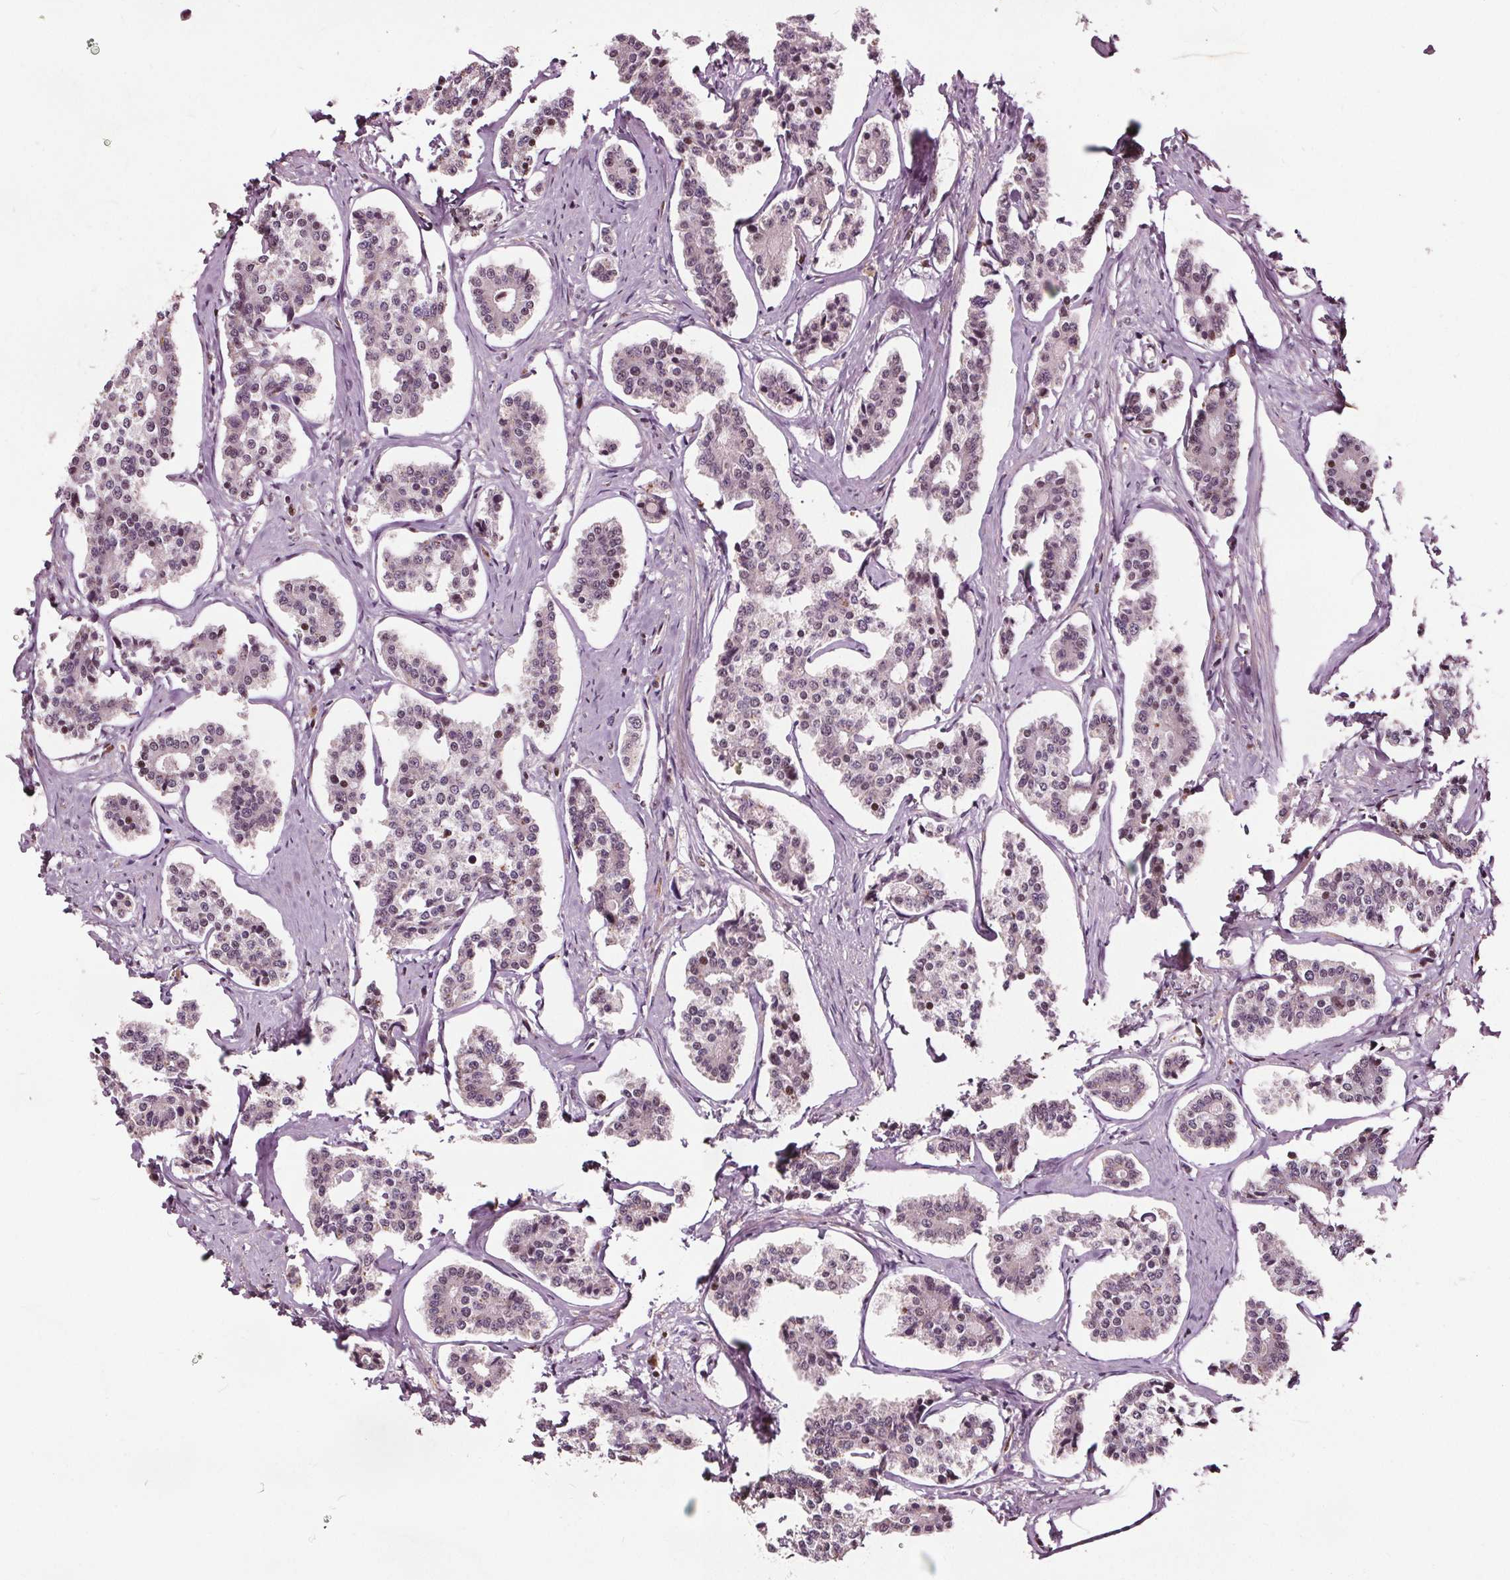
{"staining": {"intensity": "weak", "quantity": "<25%", "location": "nuclear"}, "tissue": "carcinoid", "cell_type": "Tumor cells", "image_type": "cancer", "snomed": [{"axis": "morphology", "description": "Carcinoid, malignant, NOS"}, {"axis": "topography", "description": "Small intestine"}], "caption": "Immunohistochemical staining of human carcinoid exhibits no significant expression in tumor cells. (DAB (3,3'-diaminobenzidine) immunohistochemistry visualized using brightfield microscopy, high magnification).", "gene": "DDX11", "patient": {"sex": "female", "age": 65}}